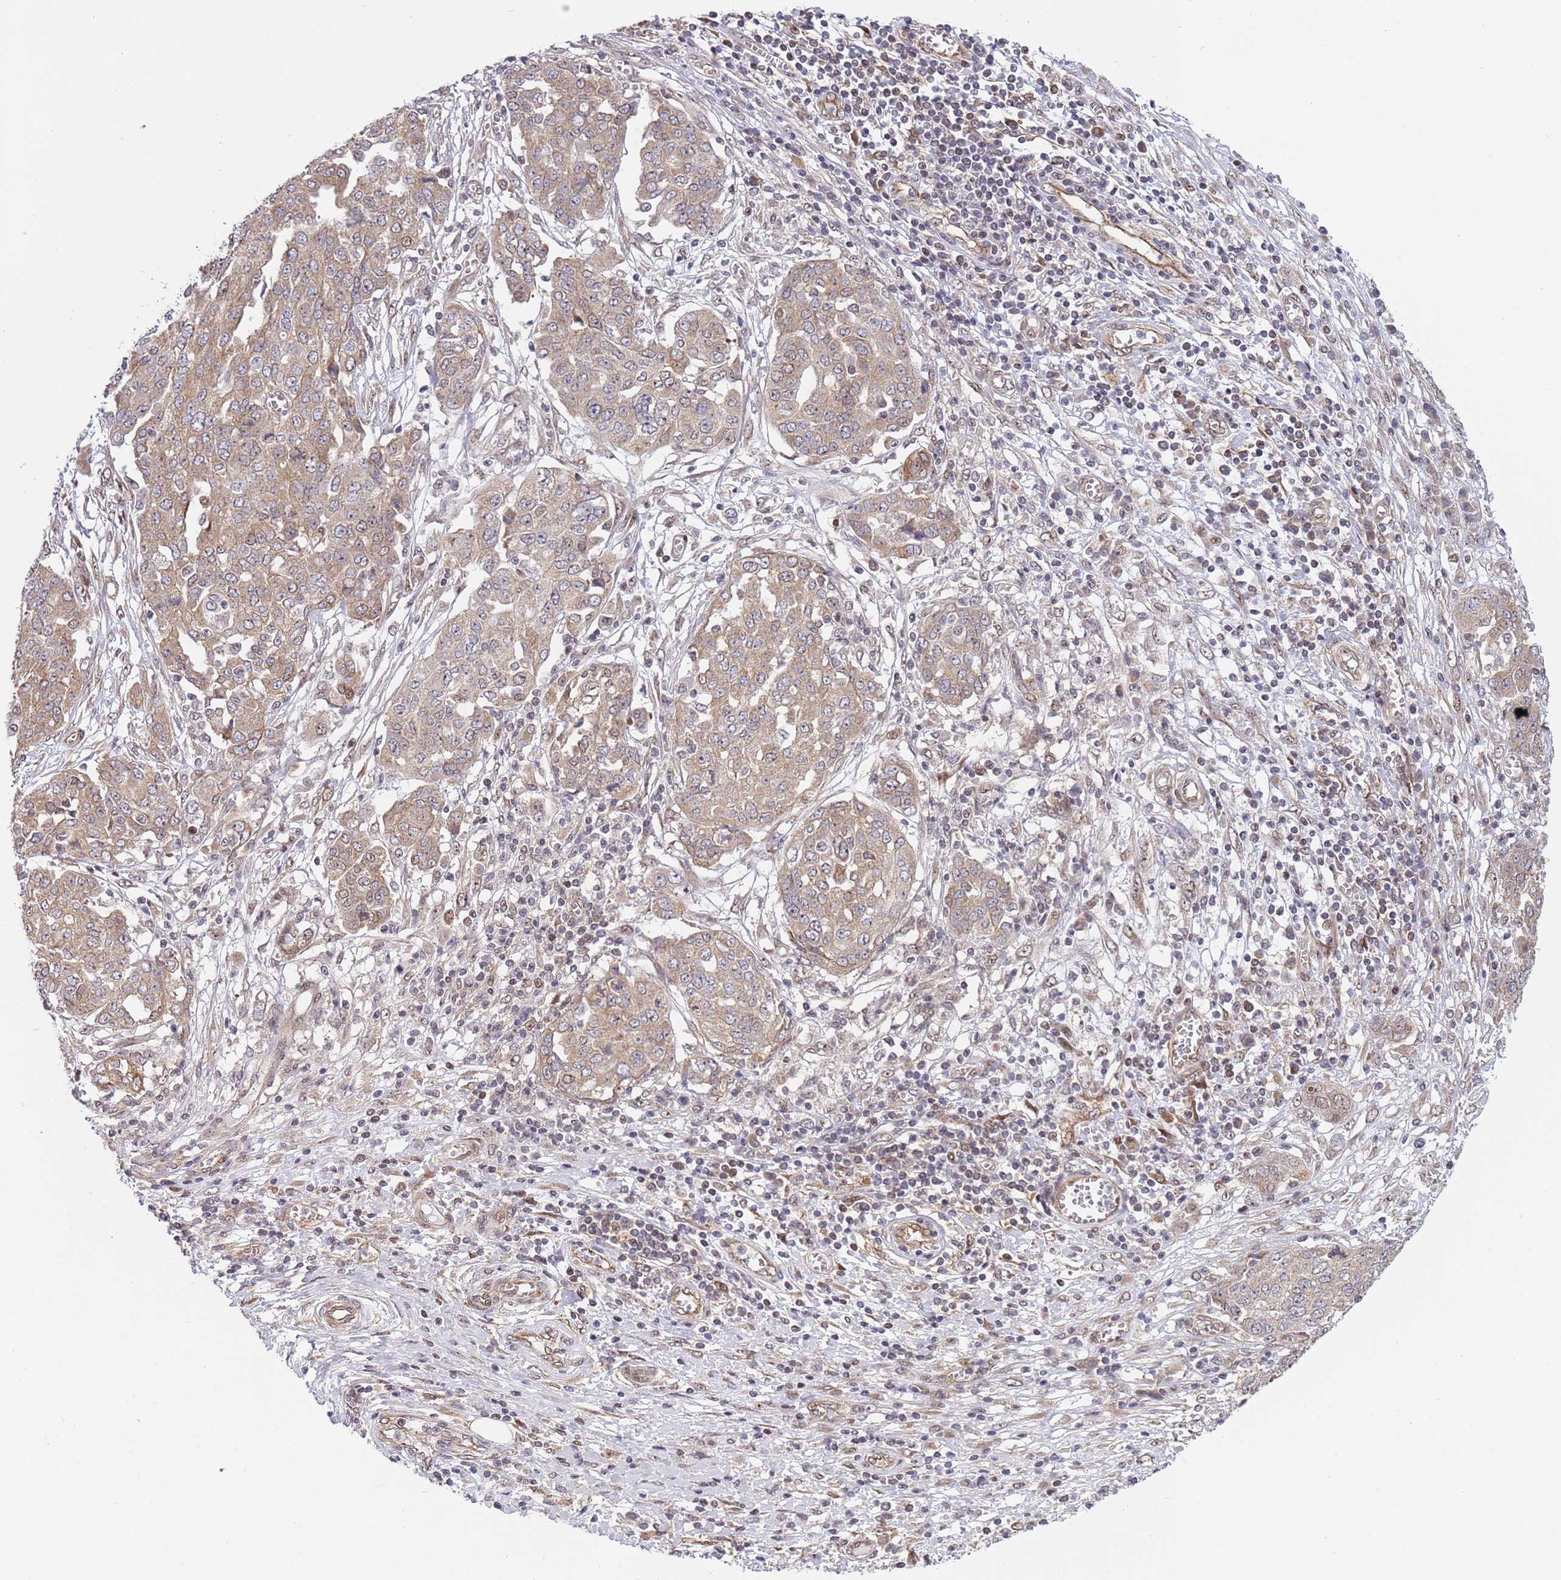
{"staining": {"intensity": "weak", "quantity": ">75%", "location": "cytoplasmic/membranous"}, "tissue": "ovarian cancer", "cell_type": "Tumor cells", "image_type": "cancer", "snomed": [{"axis": "morphology", "description": "Cystadenocarcinoma, serous, NOS"}, {"axis": "topography", "description": "Soft tissue"}, {"axis": "topography", "description": "Ovary"}], "caption": "DAB immunohistochemical staining of human ovarian cancer displays weak cytoplasmic/membranous protein staining in about >75% of tumor cells. (DAB (3,3'-diaminobenzidine) = brown stain, brightfield microscopy at high magnification).", "gene": "TBX10", "patient": {"sex": "female", "age": 57}}